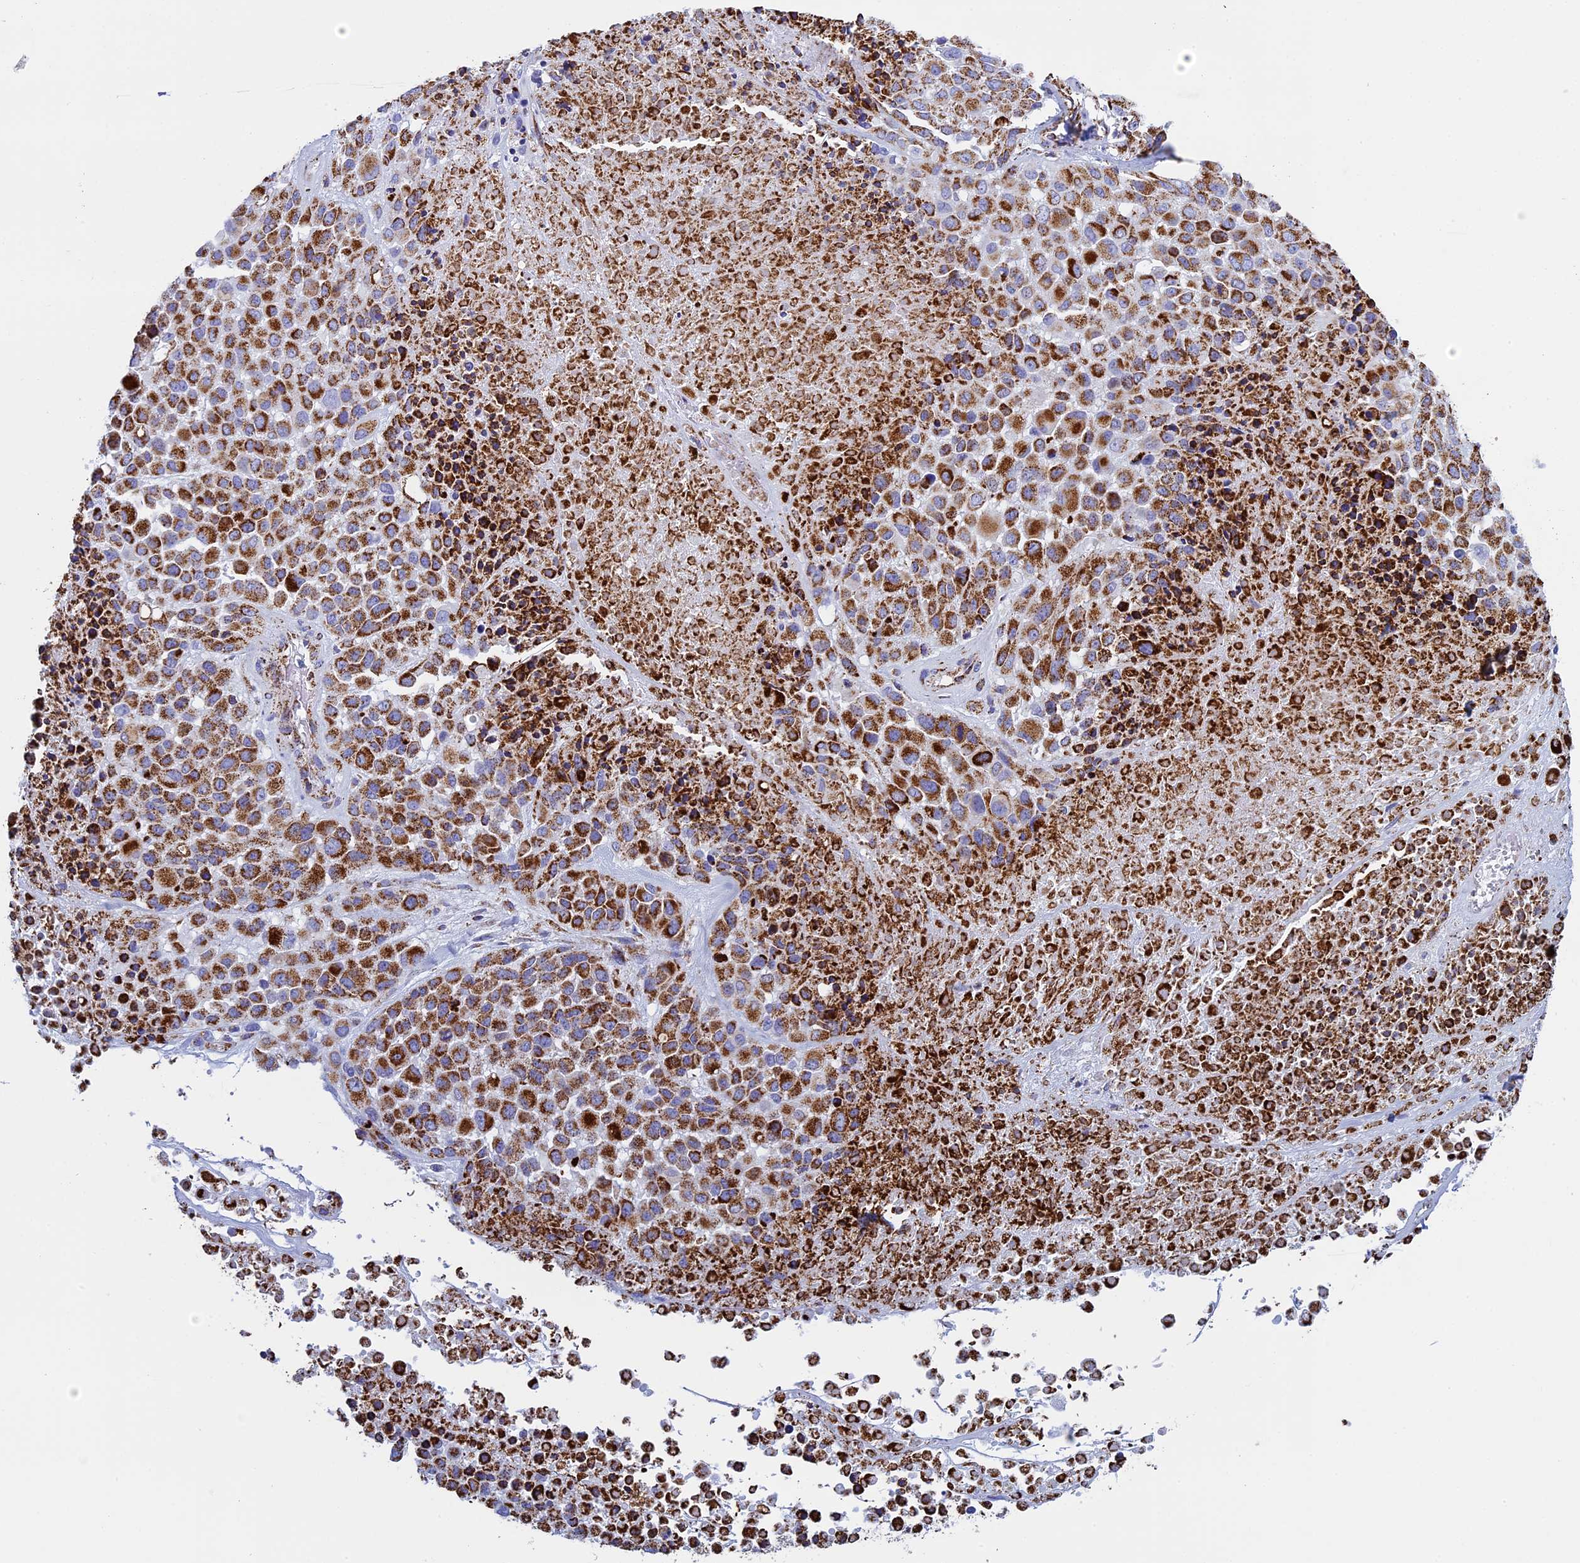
{"staining": {"intensity": "strong", "quantity": ">75%", "location": "cytoplasmic/membranous"}, "tissue": "melanoma", "cell_type": "Tumor cells", "image_type": "cancer", "snomed": [{"axis": "morphology", "description": "Malignant melanoma, Metastatic site"}, {"axis": "topography", "description": "Skin"}], "caption": "Protein staining reveals strong cytoplasmic/membranous staining in about >75% of tumor cells in malignant melanoma (metastatic site).", "gene": "UQCRFS1", "patient": {"sex": "female", "age": 81}}